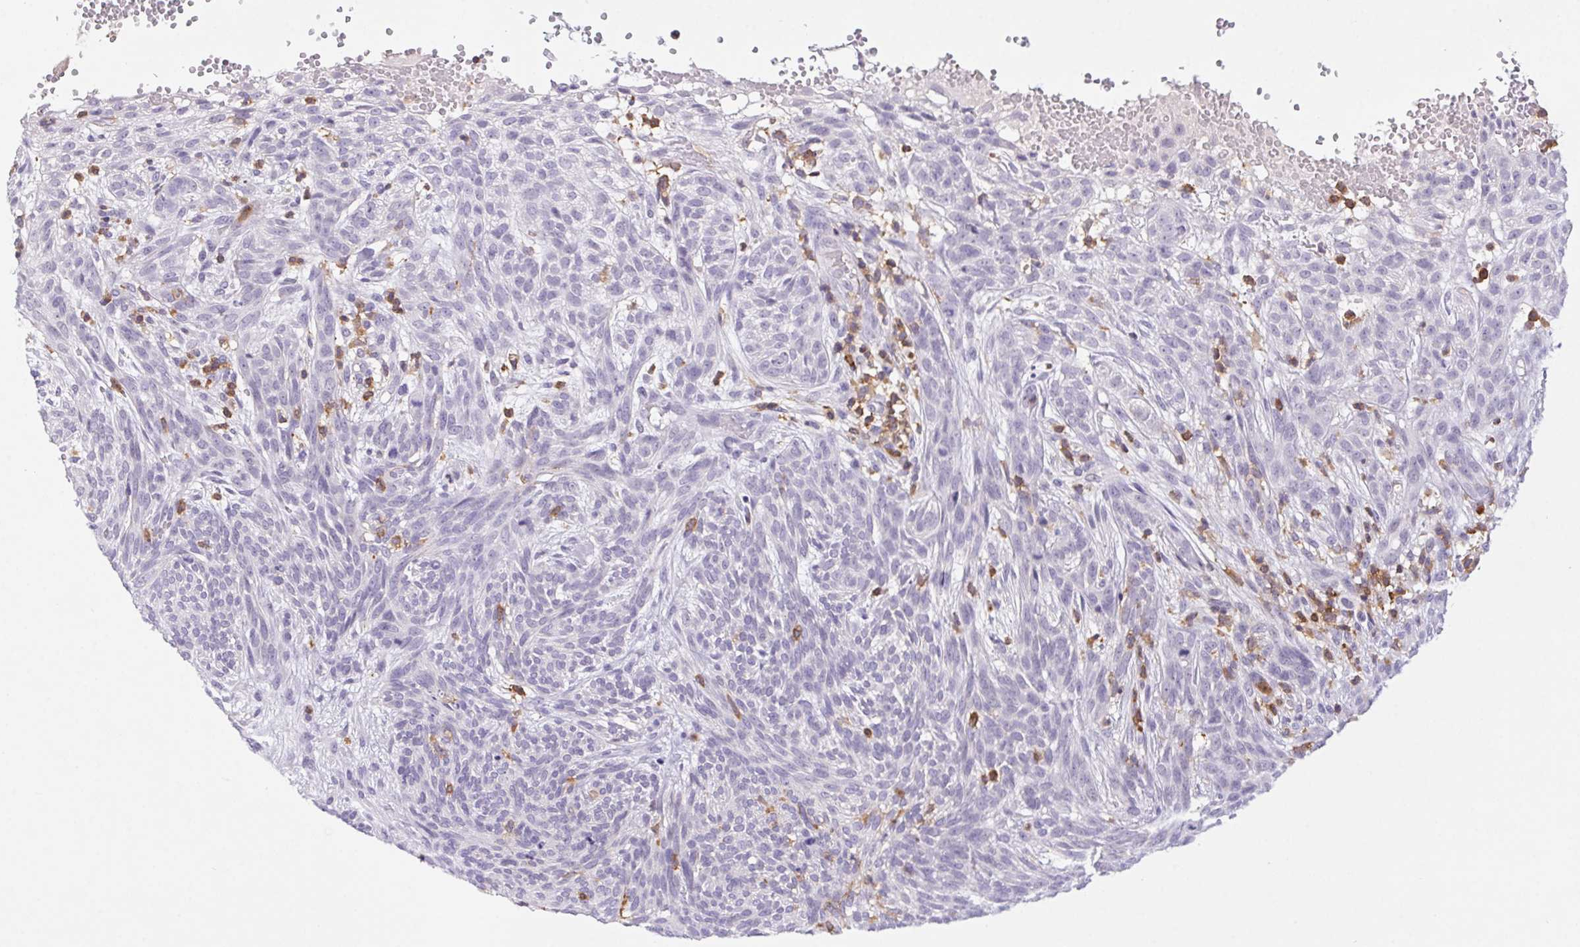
{"staining": {"intensity": "negative", "quantity": "none", "location": "none"}, "tissue": "skin cancer", "cell_type": "Tumor cells", "image_type": "cancer", "snomed": [{"axis": "morphology", "description": "Basal cell carcinoma"}, {"axis": "topography", "description": "Skin"}], "caption": "Protein analysis of skin cancer (basal cell carcinoma) displays no significant expression in tumor cells.", "gene": "APBB1IP", "patient": {"sex": "male", "age": 84}}